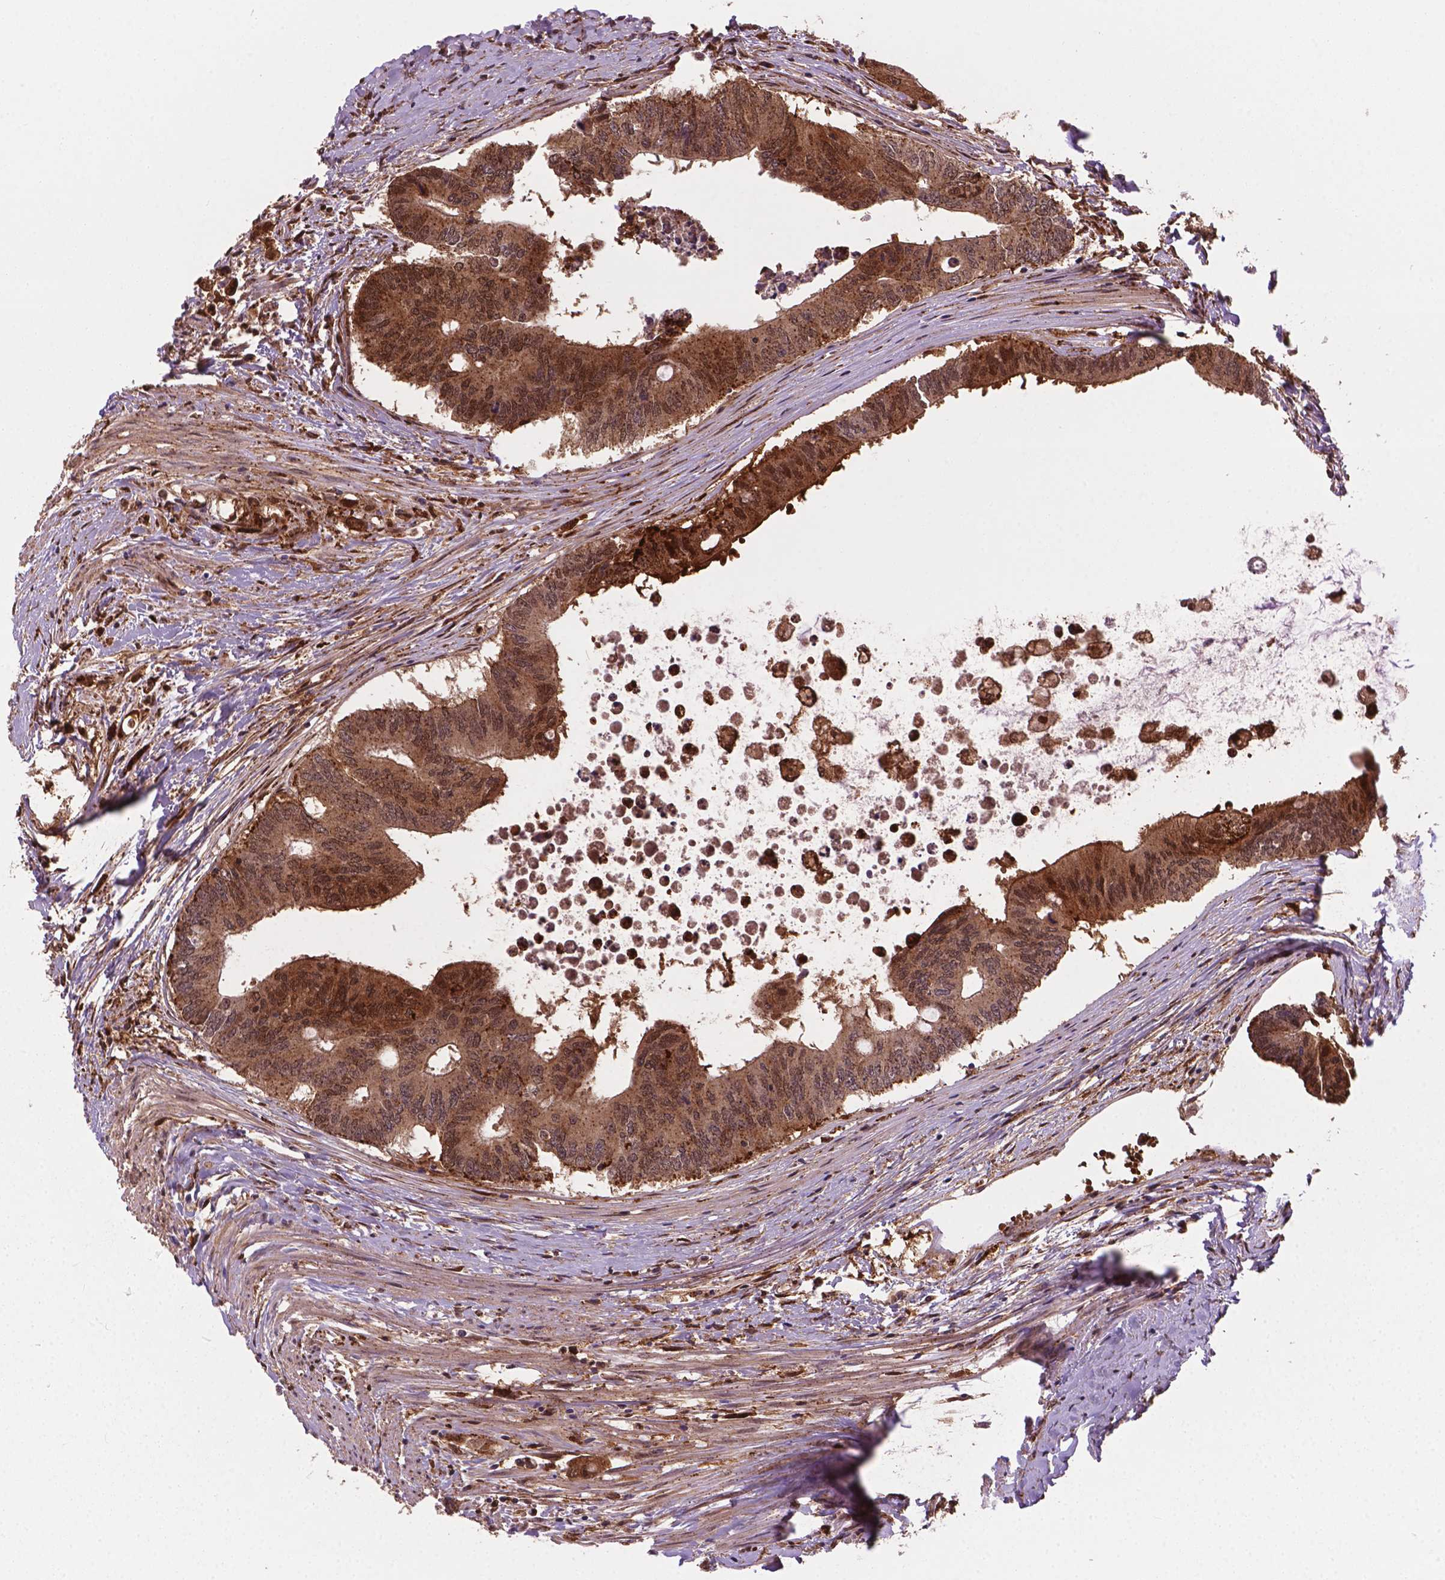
{"staining": {"intensity": "moderate", "quantity": ">75%", "location": "cytoplasmic/membranous,nuclear"}, "tissue": "colorectal cancer", "cell_type": "Tumor cells", "image_type": "cancer", "snomed": [{"axis": "morphology", "description": "Adenocarcinoma, NOS"}, {"axis": "topography", "description": "Rectum"}], "caption": "The histopathology image displays staining of colorectal cancer (adenocarcinoma), revealing moderate cytoplasmic/membranous and nuclear protein staining (brown color) within tumor cells. The protein is stained brown, and the nuclei are stained in blue (DAB (3,3'-diaminobenzidine) IHC with brightfield microscopy, high magnification).", "gene": "PLIN3", "patient": {"sex": "male", "age": 59}}